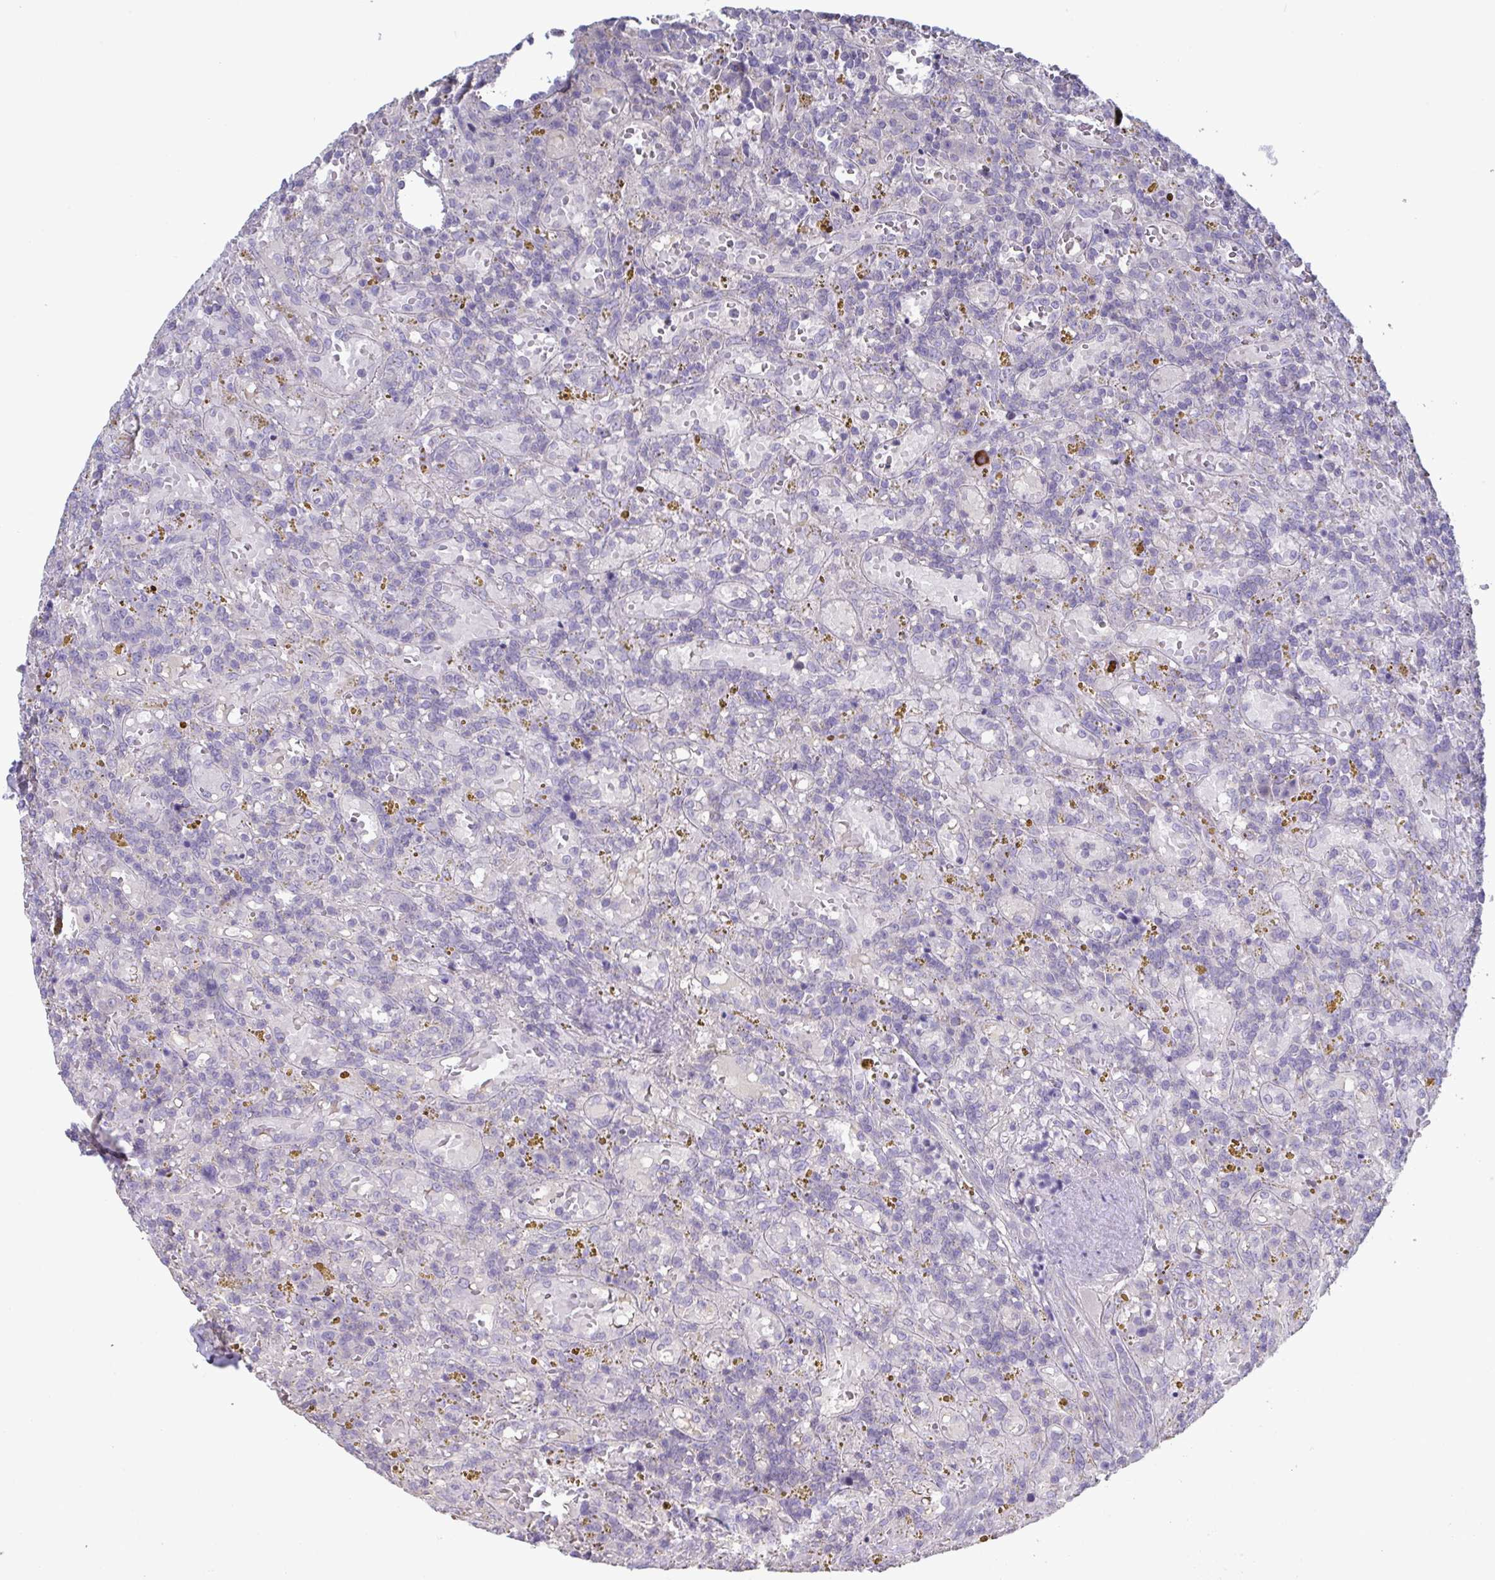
{"staining": {"intensity": "negative", "quantity": "none", "location": "none"}, "tissue": "lymphoma", "cell_type": "Tumor cells", "image_type": "cancer", "snomed": [{"axis": "morphology", "description": "Malignant lymphoma, non-Hodgkin's type, Low grade"}, {"axis": "topography", "description": "Spleen"}], "caption": "DAB immunohistochemical staining of human low-grade malignant lymphoma, non-Hodgkin's type exhibits no significant positivity in tumor cells.", "gene": "STK26", "patient": {"sex": "female", "age": 65}}